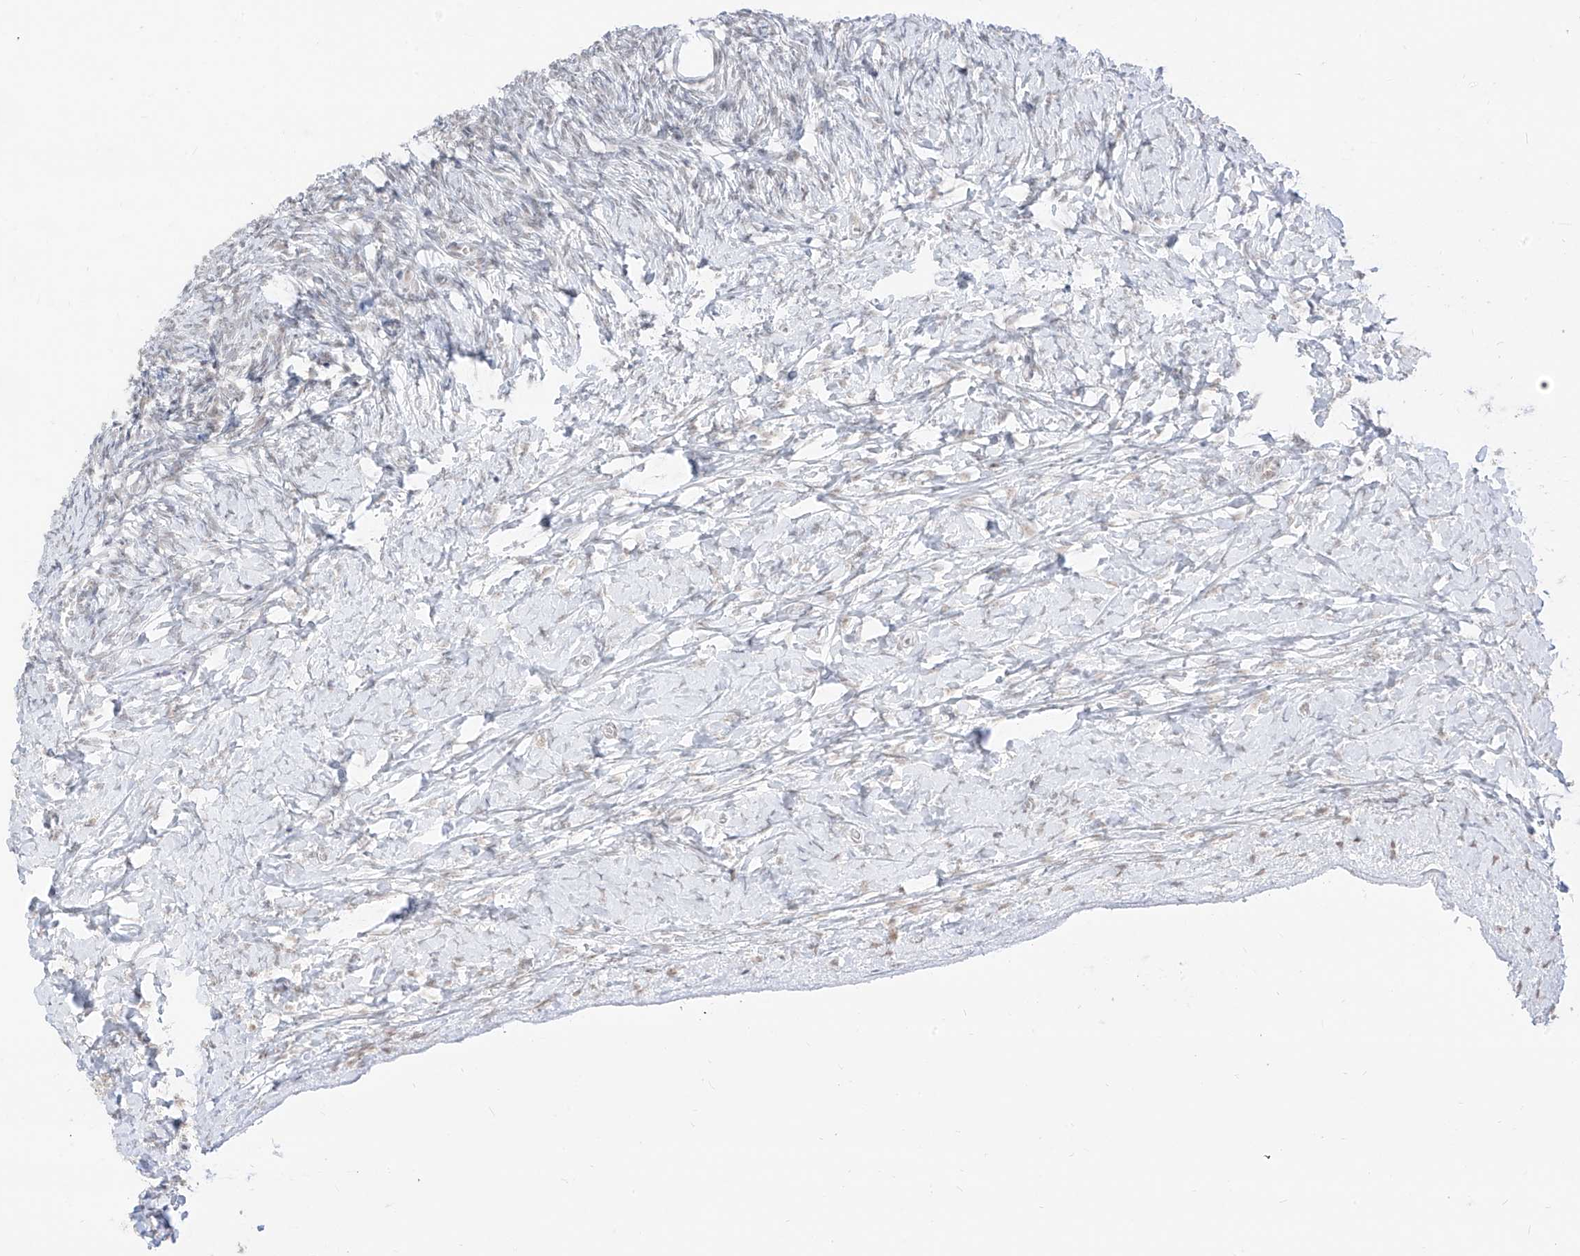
{"staining": {"intensity": "negative", "quantity": "none", "location": "none"}, "tissue": "ovary", "cell_type": "Ovarian stroma cells", "image_type": "normal", "snomed": [{"axis": "morphology", "description": "Normal tissue, NOS"}, {"axis": "morphology", "description": "Developmental malformation"}, {"axis": "topography", "description": "Ovary"}], "caption": "Protein analysis of benign ovary displays no significant staining in ovarian stroma cells.", "gene": "SUPT5H", "patient": {"sex": "female", "age": 39}}